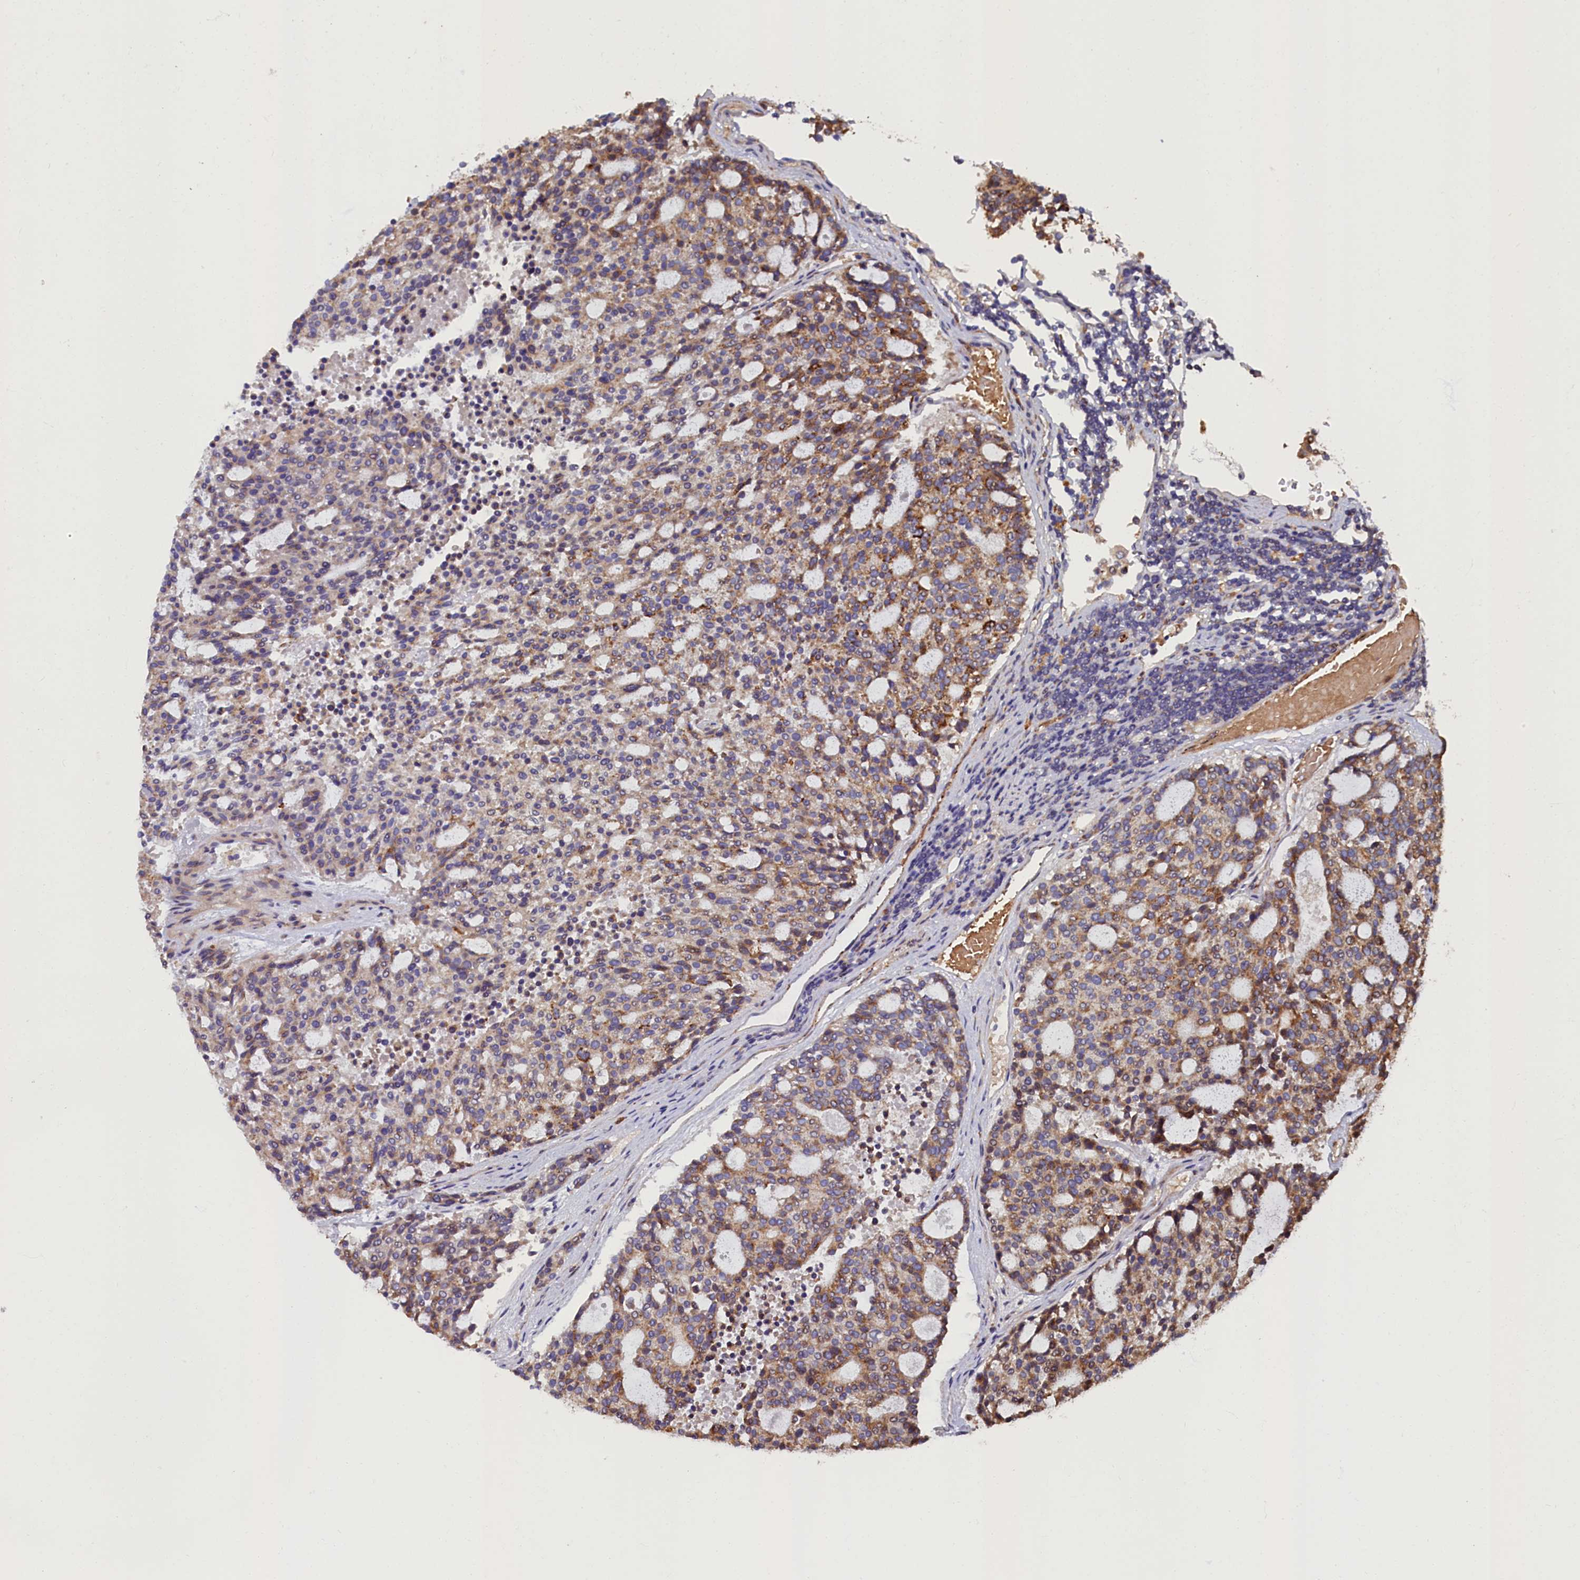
{"staining": {"intensity": "moderate", "quantity": "25%-75%", "location": "cytoplasmic/membranous"}, "tissue": "carcinoid", "cell_type": "Tumor cells", "image_type": "cancer", "snomed": [{"axis": "morphology", "description": "Carcinoid, malignant, NOS"}, {"axis": "topography", "description": "Pancreas"}], "caption": "Carcinoid stained with immunohistochemistry (IHC) demonstrates moderate cytoplasmic/membranous positivity in about 25%-75% of tumor cells. Using DAB (brown) and hematoxylin (blue) stains, captured at high magnification using brightfield microscopy.", "gene": "TMEM181", "patient": {"sex": "female", "age": 54}}